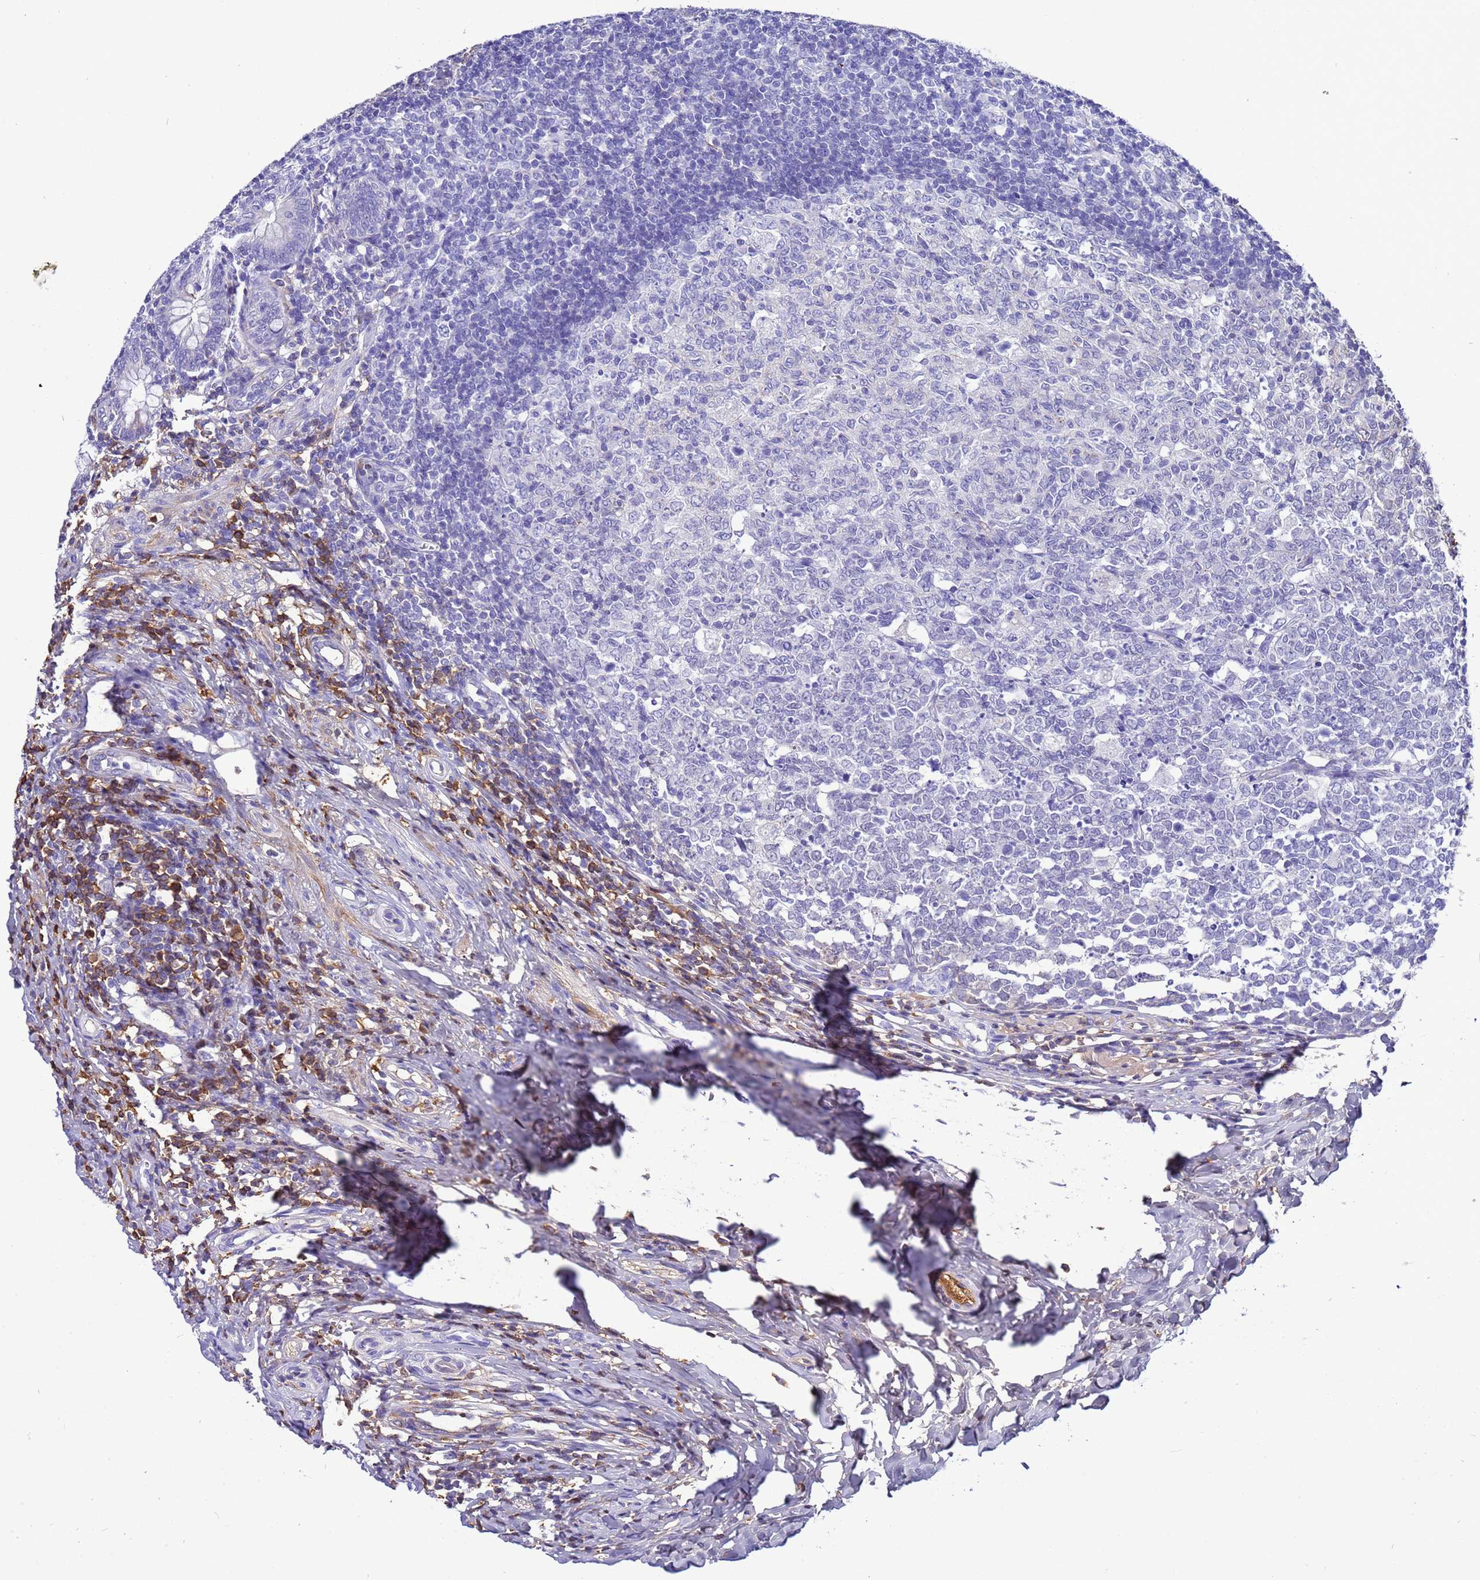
{"staining": {"intensity": "negative", "quantity": "none", "location": "none"}, "tissue": "appendix", "cell_type": "Glandular cells", "image_type": "normal", "snomed": [{"axis": "morphology", "description": "Normal tissue, NOS"}, {"axis": "topography", "description": "Appendix"}], "caption": "Immunohistochemistry micrograph of benign appendix: human appendix stained with DAB (3,3'-diaminobenzidine) demonstrates no significant protein staining in glandular cells. (Brightfield microscopy of DAB immunohistochemistry (IHC) at high magnification).", "gene": "H1", "patient": {"sex": "male", "age": 14}}